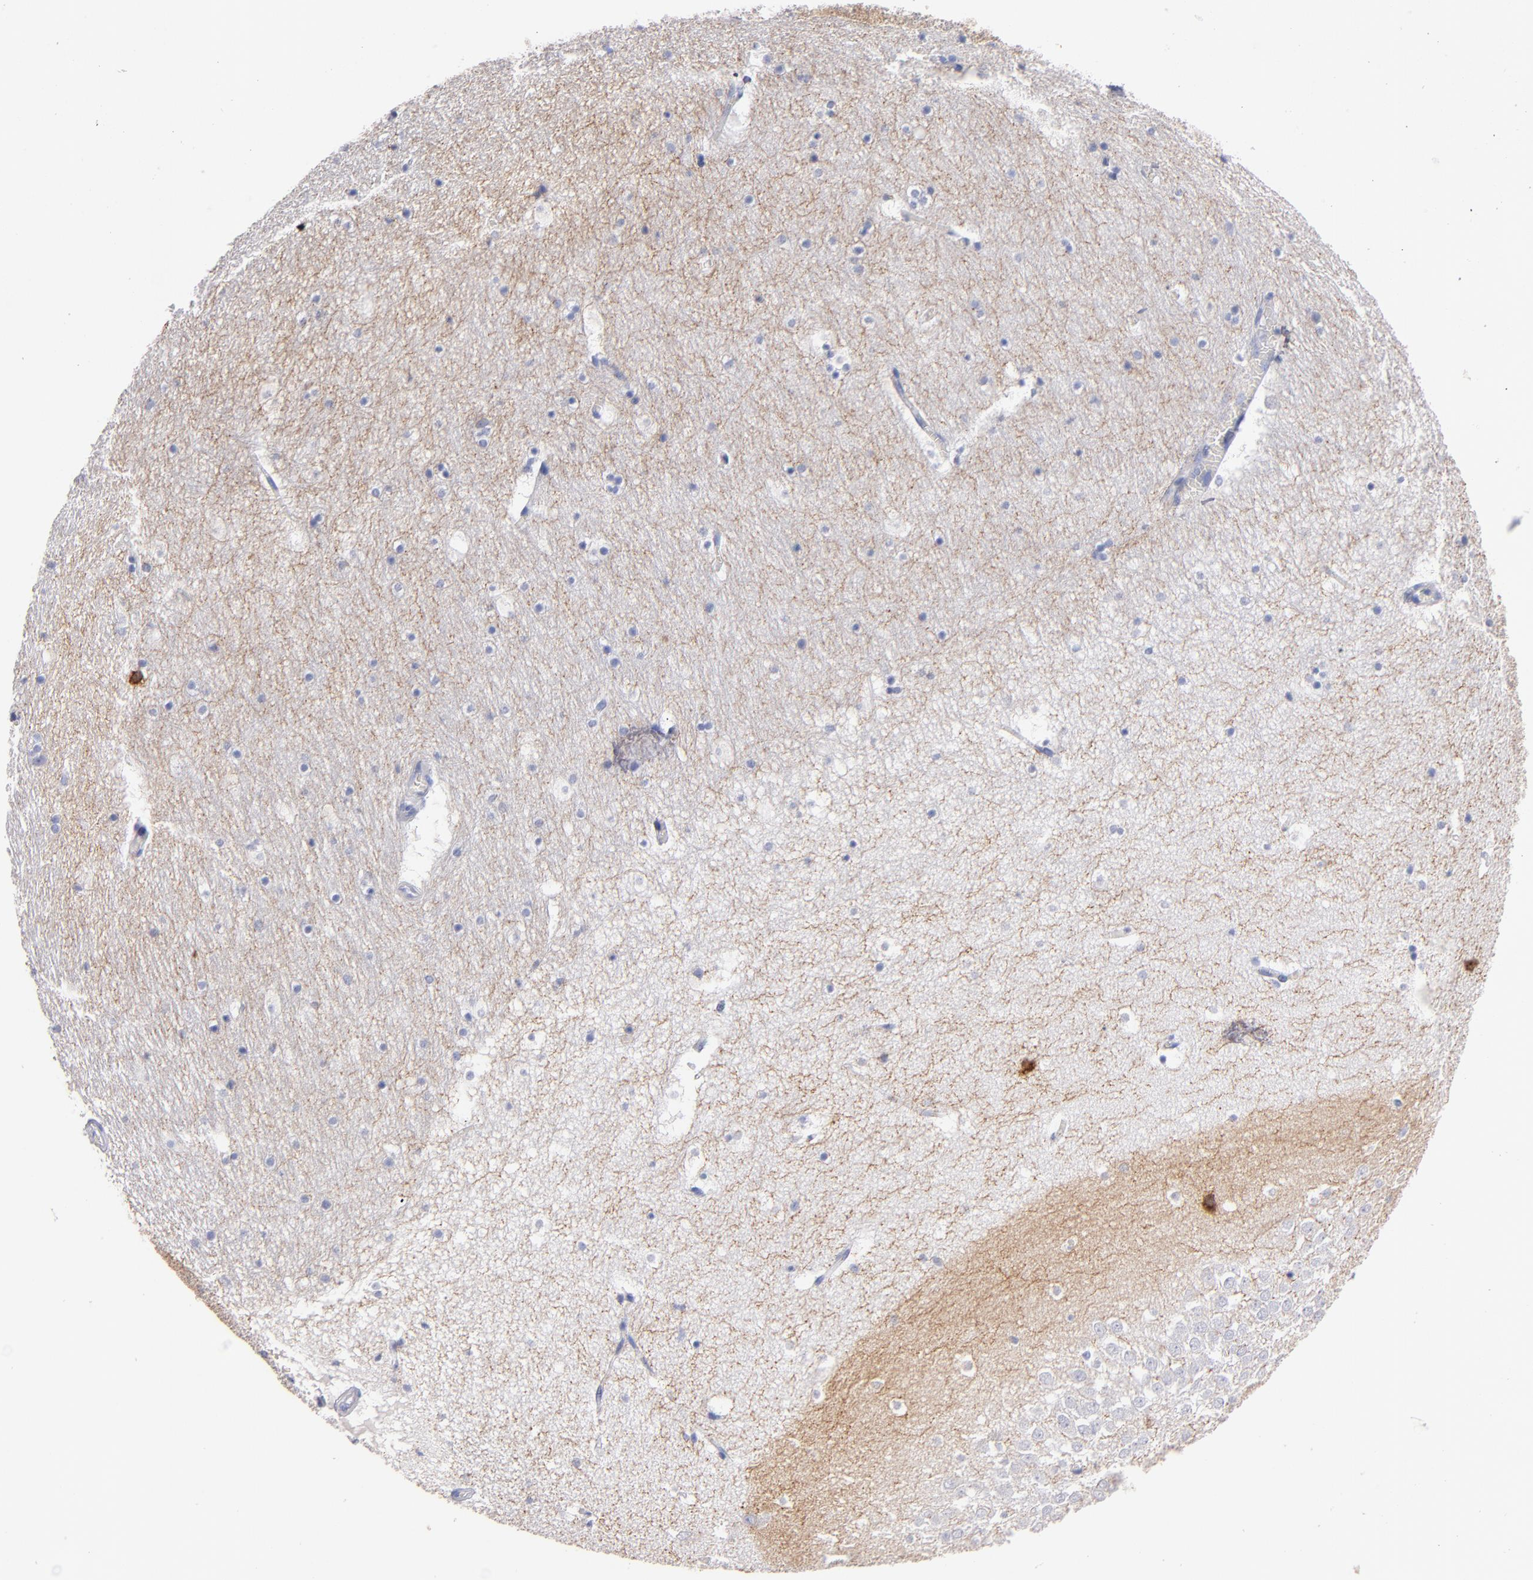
{"staining": {"intensity": "negative", "quantity": "none", "location": "none"}, "tissue": "hippocampus", "cell_type": "Glial cells", "image_type": "normal", "snomed": [{"axis": "morphology", "description": "Normal tissue, NOS"}, {"axis": "topography", "description": "Hippocampus"}], "caption": "A high-resolution image shows immunohistochemistry (IHC) staining of normal hippocampus, which shows no significant staining in glial cells.", "gene": "KIT", "patient": {"sex": "male", "age": 45}}